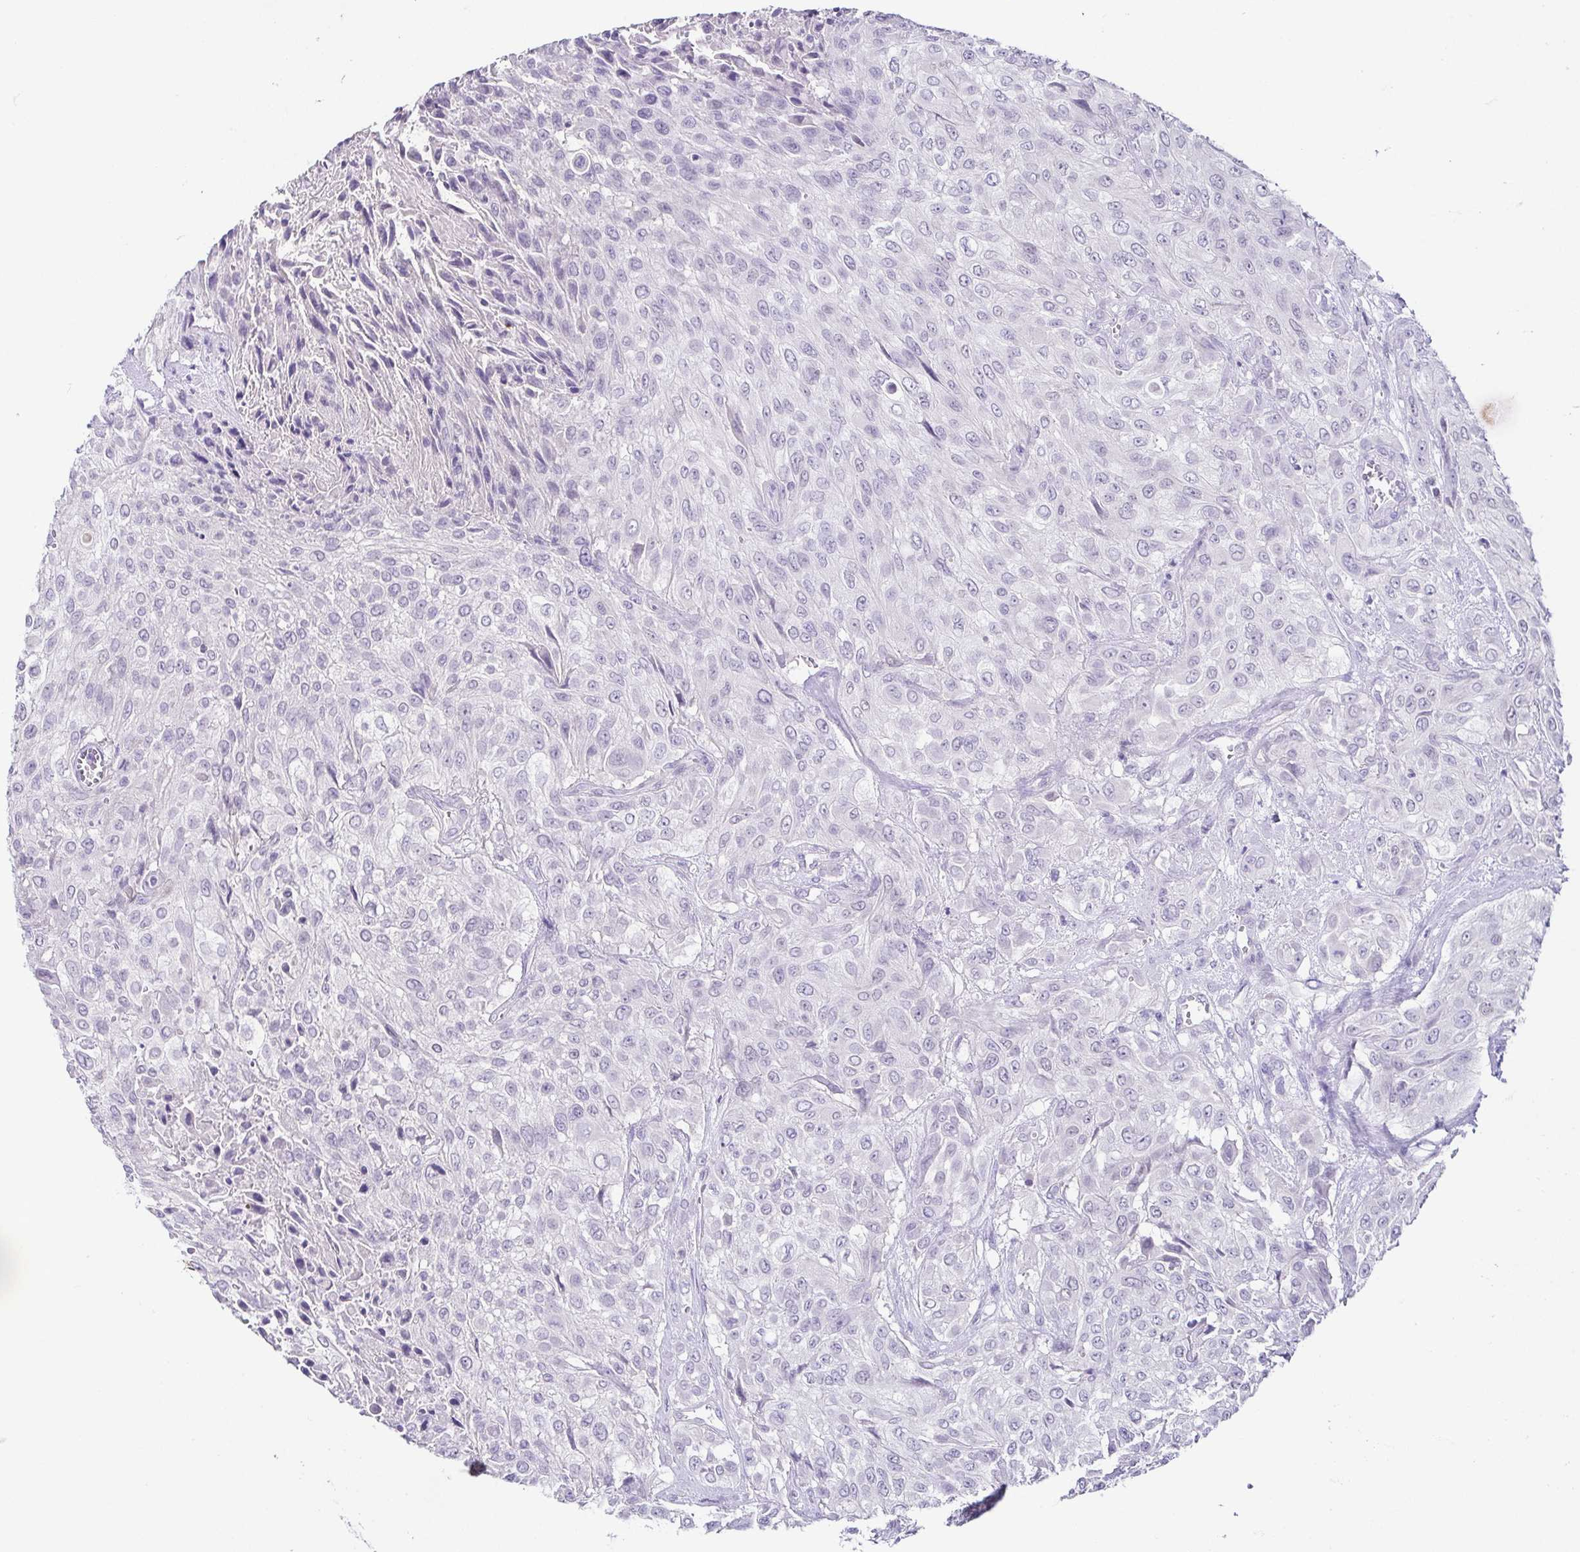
{"staining": {"intensity": "negative", "quantity": "none", "location": "none"}, "tissue": "urothelial cancer", "cell_type": "Tumor cells", "image_type": "cancer", "snomed": [{"axis": "morphology", "description": "Urothelial carcinoma, High grade"}, {"axis": "topography", "description": "Urinary bladder"}], "caption": "The histopathology image demonstrates no significant staining in tumor cells of urothelial cancer. (DAB IHC, high magnification).", "gene": "TP73", "patient": {"sex": "male", "age": 57}}